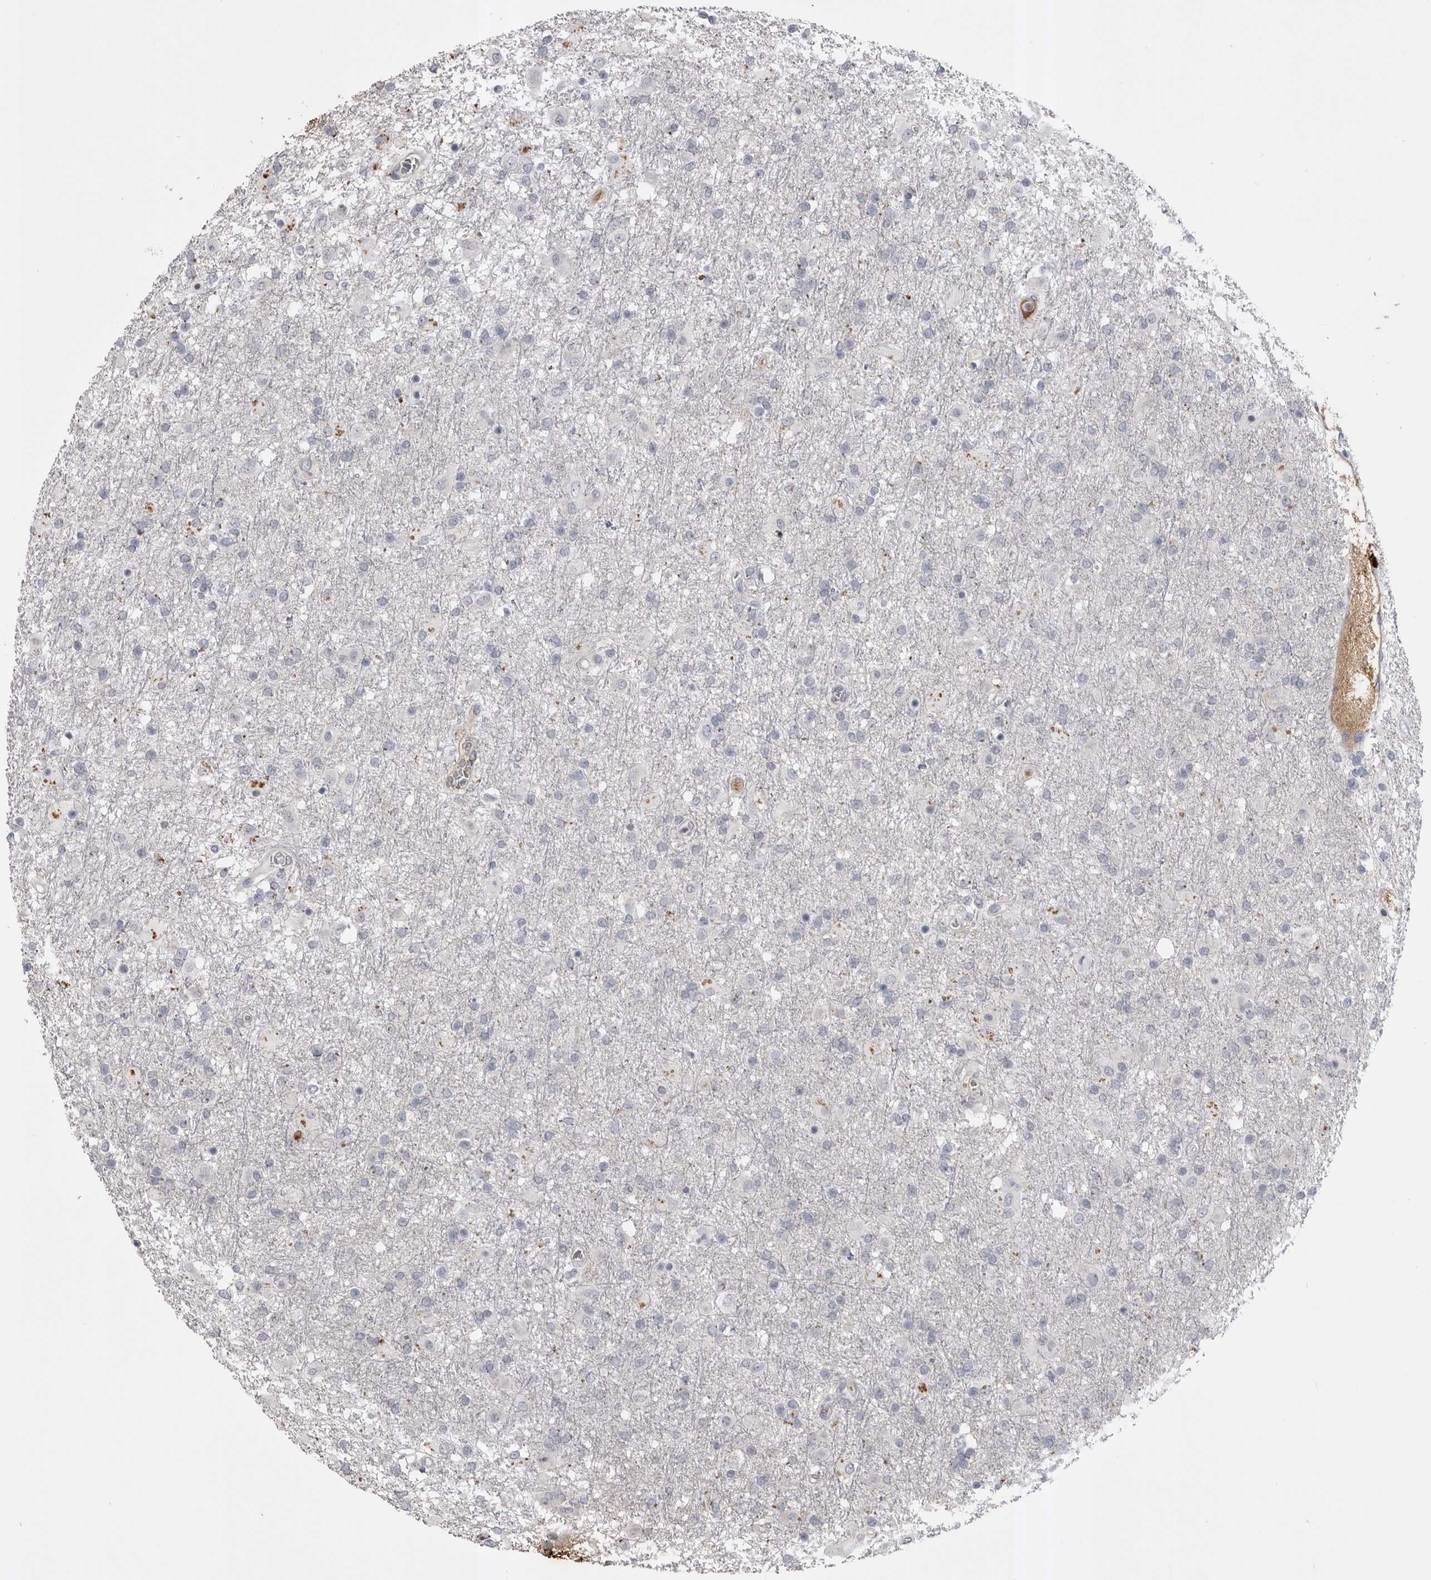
{"staining": {"intensity": "negative", "quantity": "none", "location": "none"}, "tissue": "glioma", "cell_type": "Tumor cells", "image_type": "cancer", "snomed": [{"axis": "morphology", "description": "Glioma, malignant, Low grade"}, {"axis": "topography", "description": "Brain"}], "caption": "Glioma was stained to show a protein in brown. There is no significant positivity in tumor cells. The staining was performed using DAB to visualize the protein expression in brown, while the nuclei were stained in blue with hematoxylin (Magnification: 20x).", "gene": "AHSG", "patient": {"sex": "male", "age": 65}}